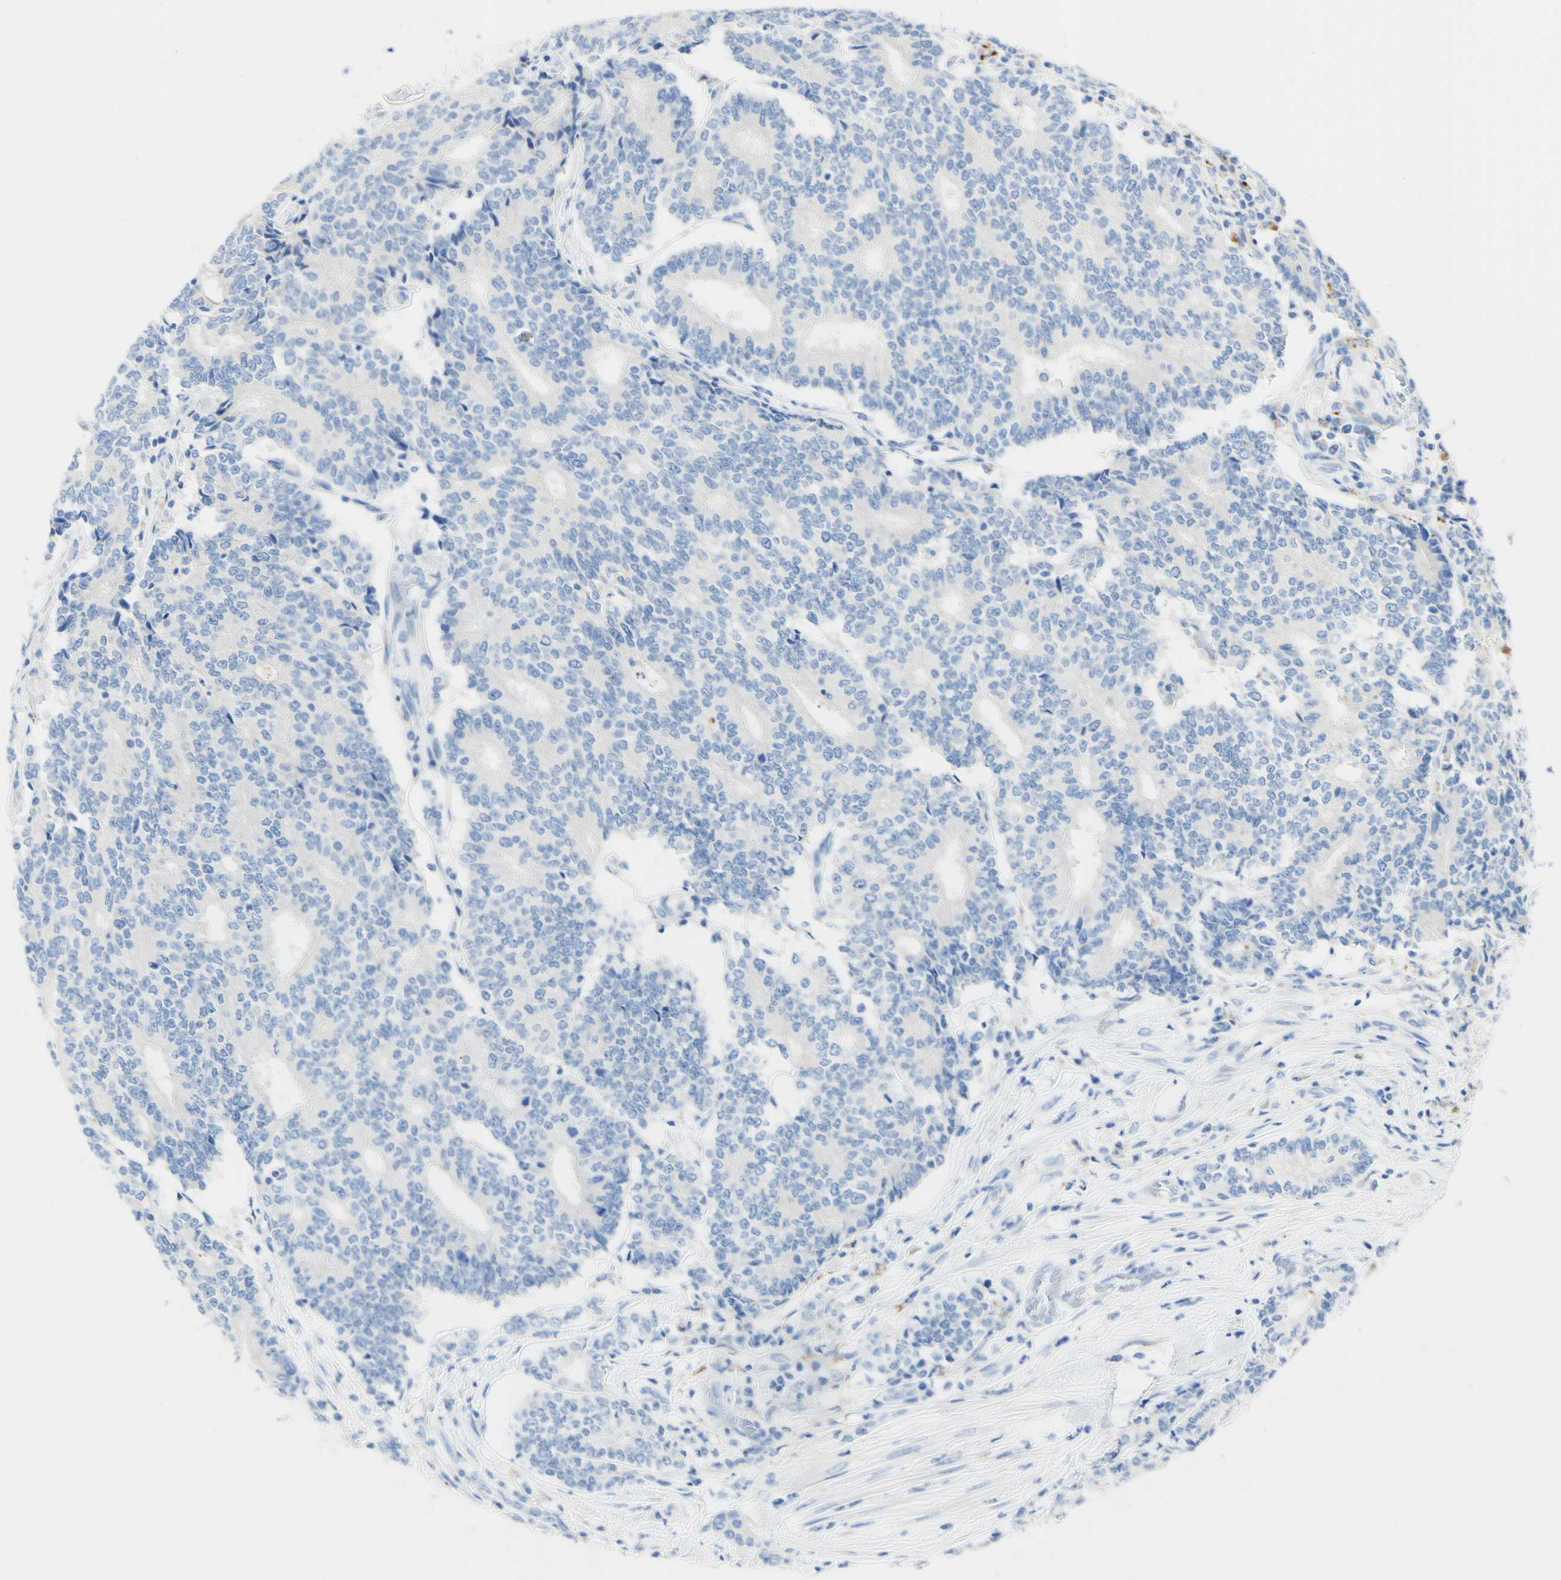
{"staining": {"intensity": "negative", "quantity": "none", "location": "none"}, "tissue": "prostate cancer", "cell_type": "Tumor cells", "image_type": "cancer", "snomed": [{"axis": "morphology", "description": "Normal tissue, NOS"}, {"axis": "morphology", "description": "Adenocarcinoma, High grade"}, {"axis": "topography", "description": "Prostate"}, {"axis": "topography", "description": "Seminal veicle"}], "caption": "Immunohistochemistry image of prostate adenocarcinoma (high-grade) stained for a protein (brown), which displays no positivity in tumor cells. Nuclei are stained in blue.", "gene": "FGF4", "patient": {"sex": "male", "age": 55}}